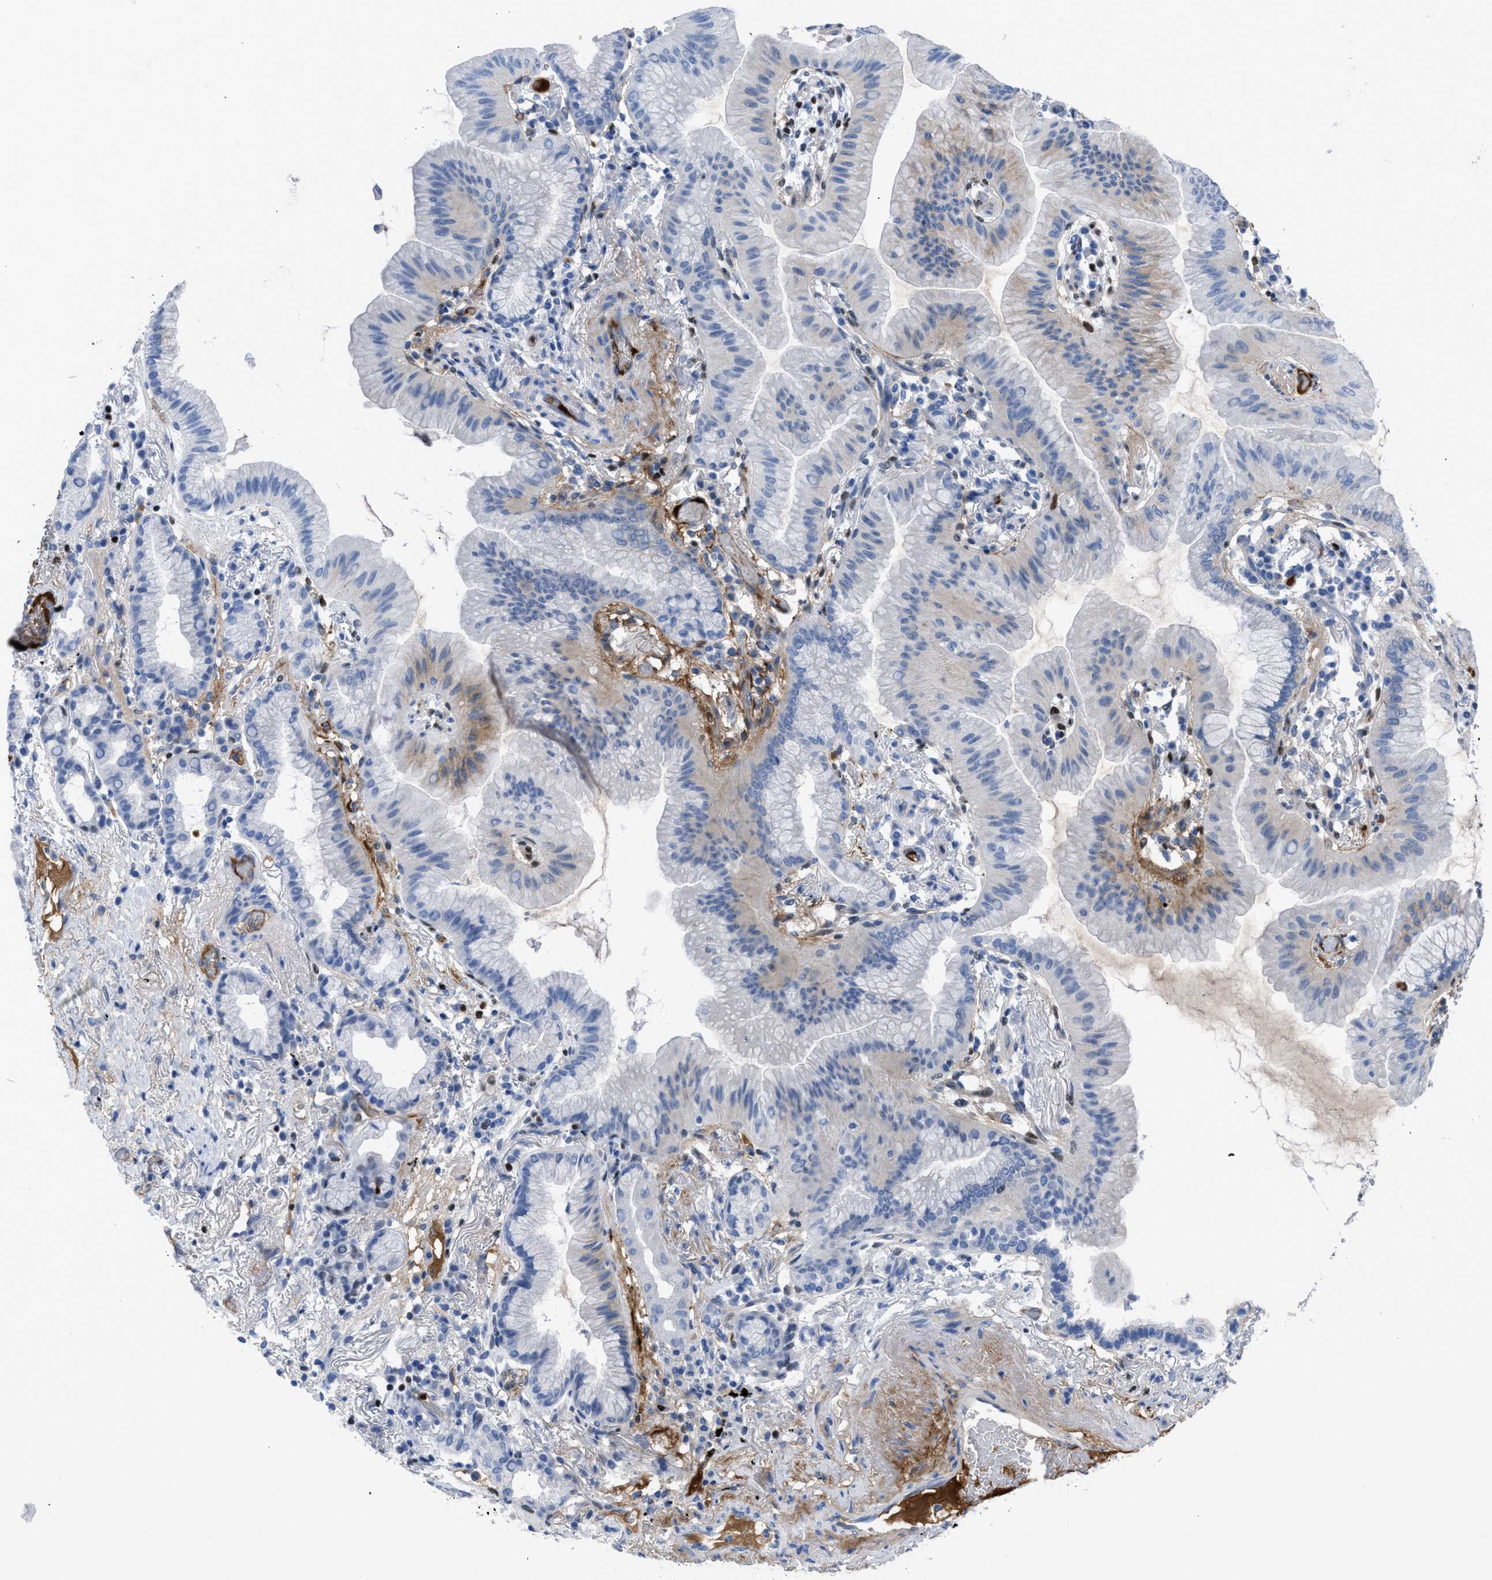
{"staining": {"intensity": "weak", "quantity": "<25%", "location": "cytoplasmic/membranous"}, "tissue": "lung cancer", "cell_type": "Tumor cells", "image_type": "cancer", "snomed": [{"axis": "morphology", "description": "Normal tissue, NOS"}, {"axis": "morphology", "description": "Adenocarcinoma, NOS"}, {"axis": "topography", "description": "Bronchus"}, {"axis": "topography", "description": "Lung"}], "caption": "Immunohistochemical staining of human lung cancer (adenocarcinoma) displays no significant positivity in tumor cells.", "gene": "LEF1", "patient": {"sex": "female", "age": 70}}